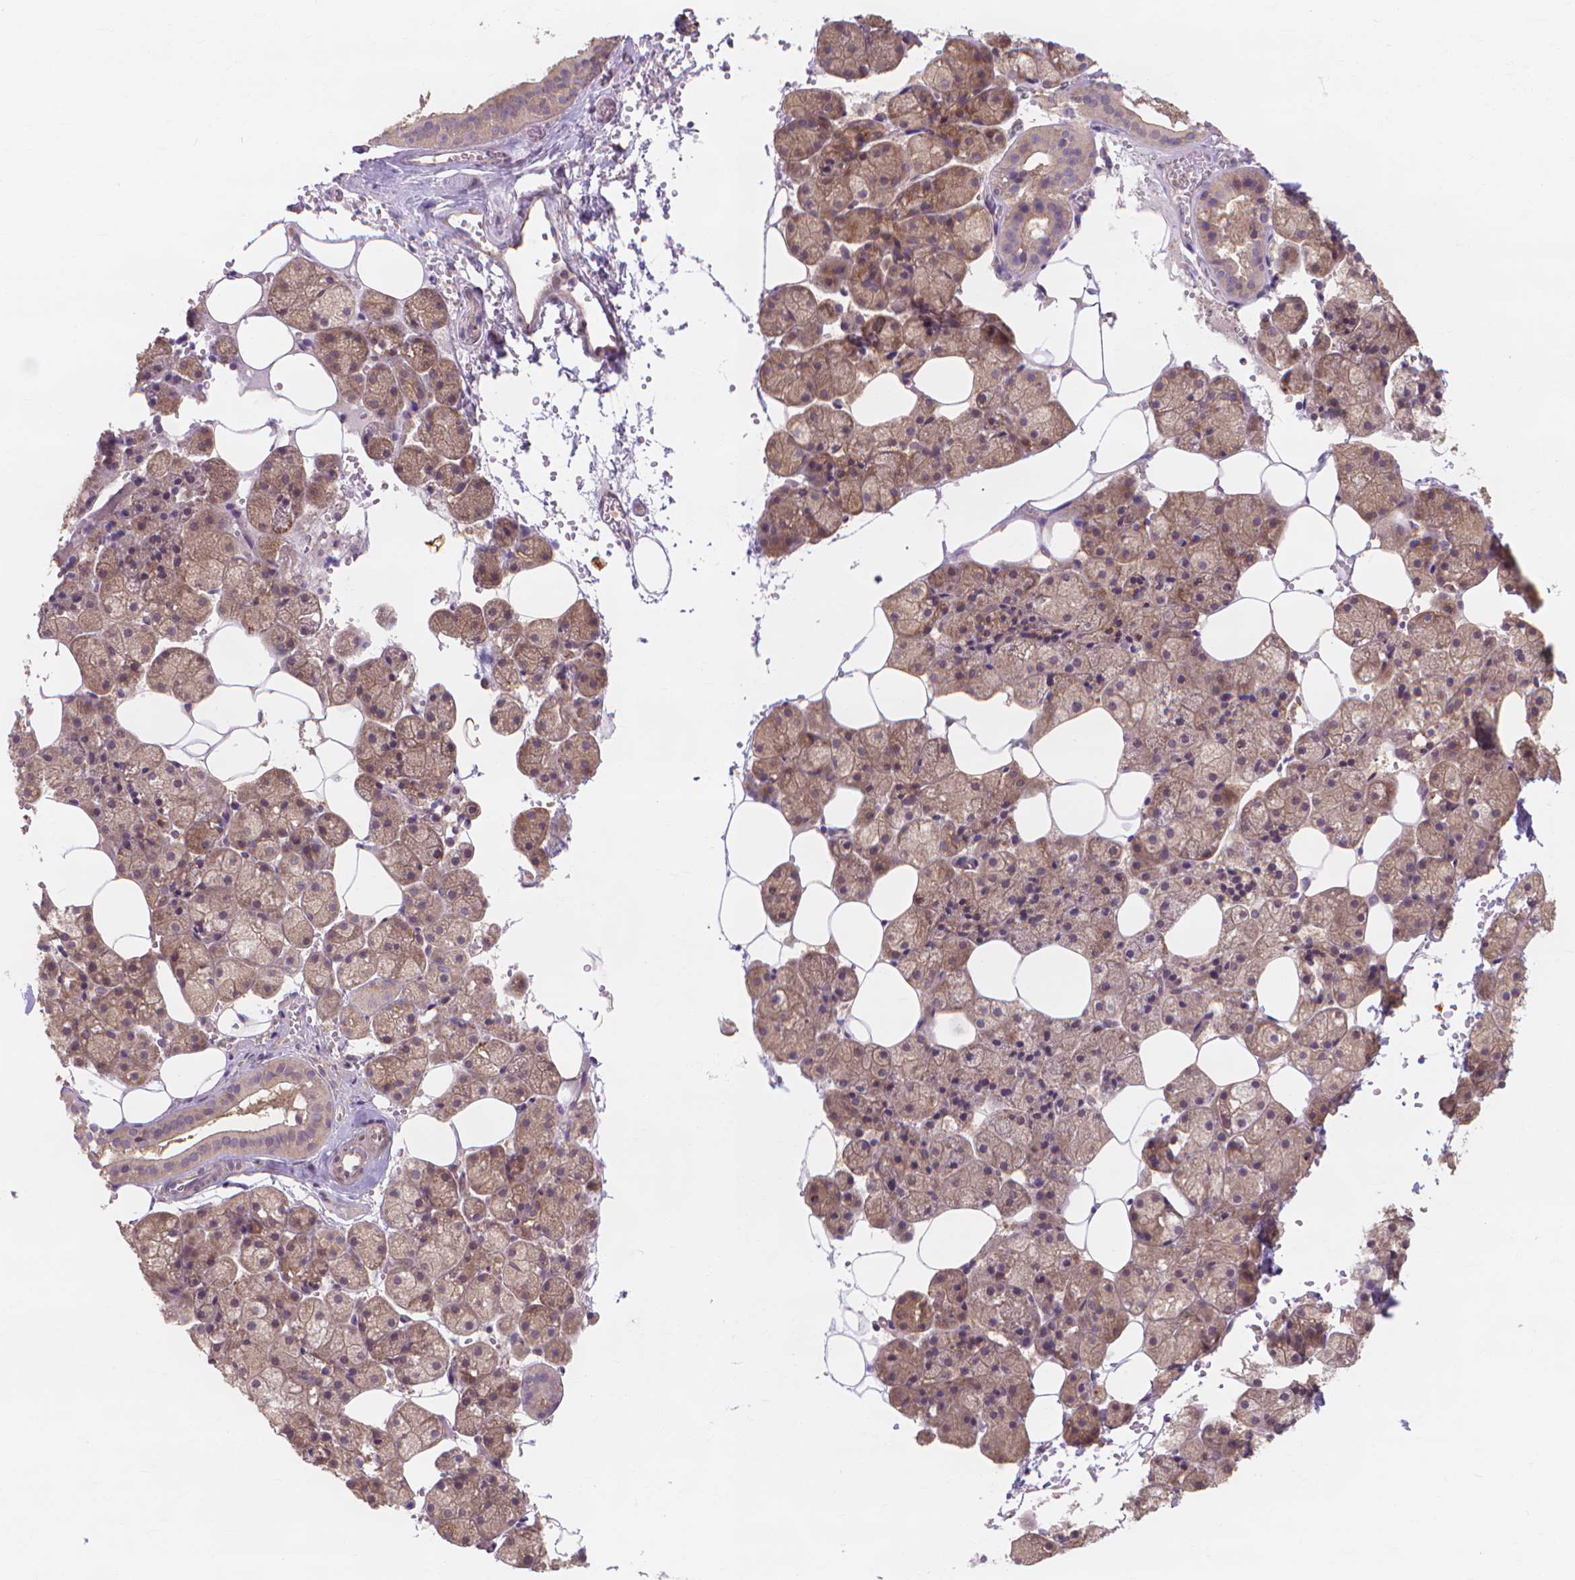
{"staining": {"intensity": "moderate", "quantity": ">75%", "location": "cytoplasmic/membranous"}, "tissue": "salivary gland", "cell_type": "Glandular cells", "image_type": "normal", "snomed": [{"axis": "morphology", "description": "Normal tissue, NOS"}, {"axis": "topography", "description": "Salivary gland"}], "caption": "IHC (DAB) staining of normal human salivary gland displays moderate cytoplasmic/membranous protein expression in about >75% of glandular cells.", "gene": "TAB2", "patient": {"sex": "male", "age": 38}}